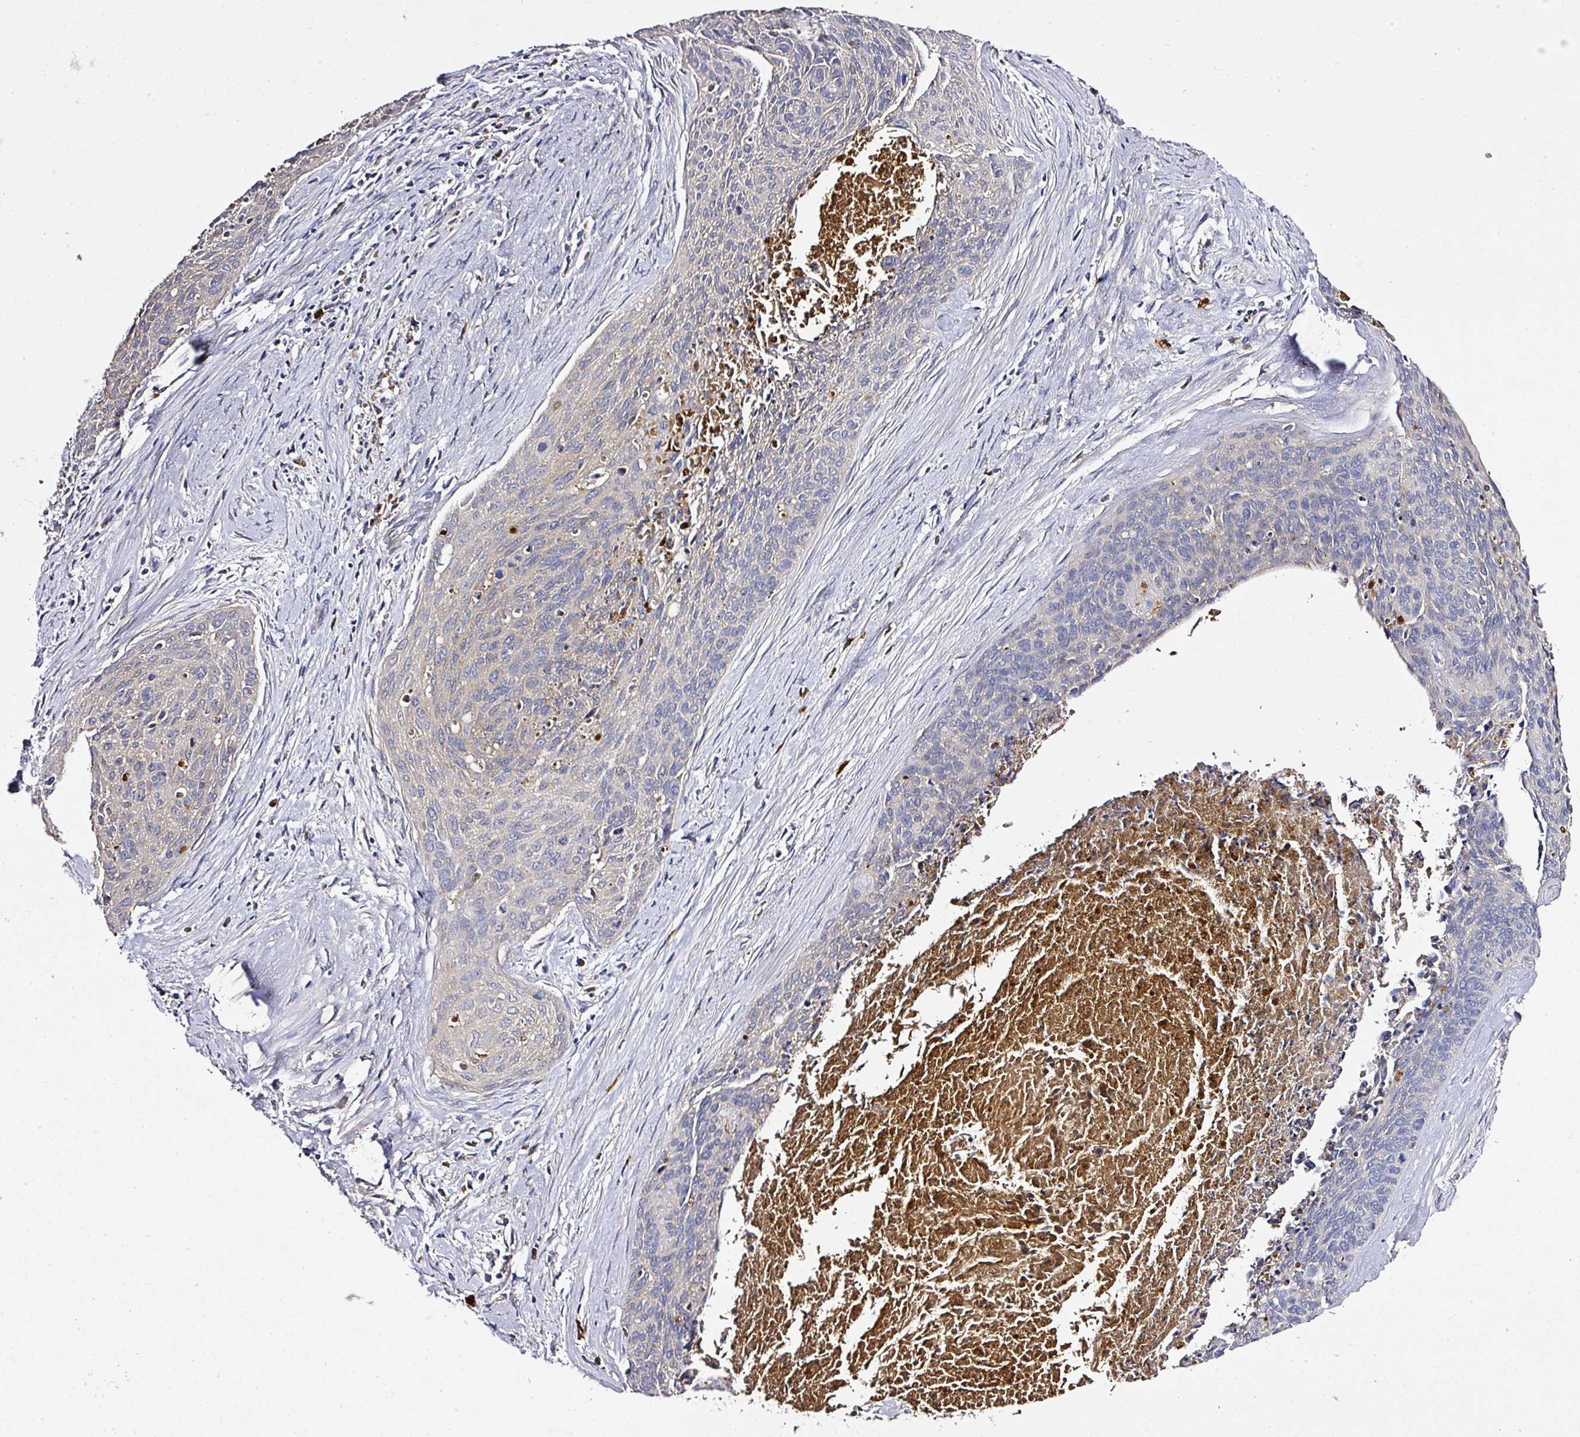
{"staining": {"intensity": "negative", "quantity": "none", "location": "none"}, "tissue": "cervical cancer", "cell_type": "Tumor cells", "image_type": "cancer", "snomed": [{"axis": "morphology", "description": "Squamous cell carcinoma, NOS"}, {"axis": "topography", "description": "Cervix"}], "caption": "The immunohistochemistry histopathology image has no significant positivity in tumor cells of cervical squamous cell carcinoma tissue.", "gene": "CAB39L", "patient": {"sex": "female", "age": 55}}